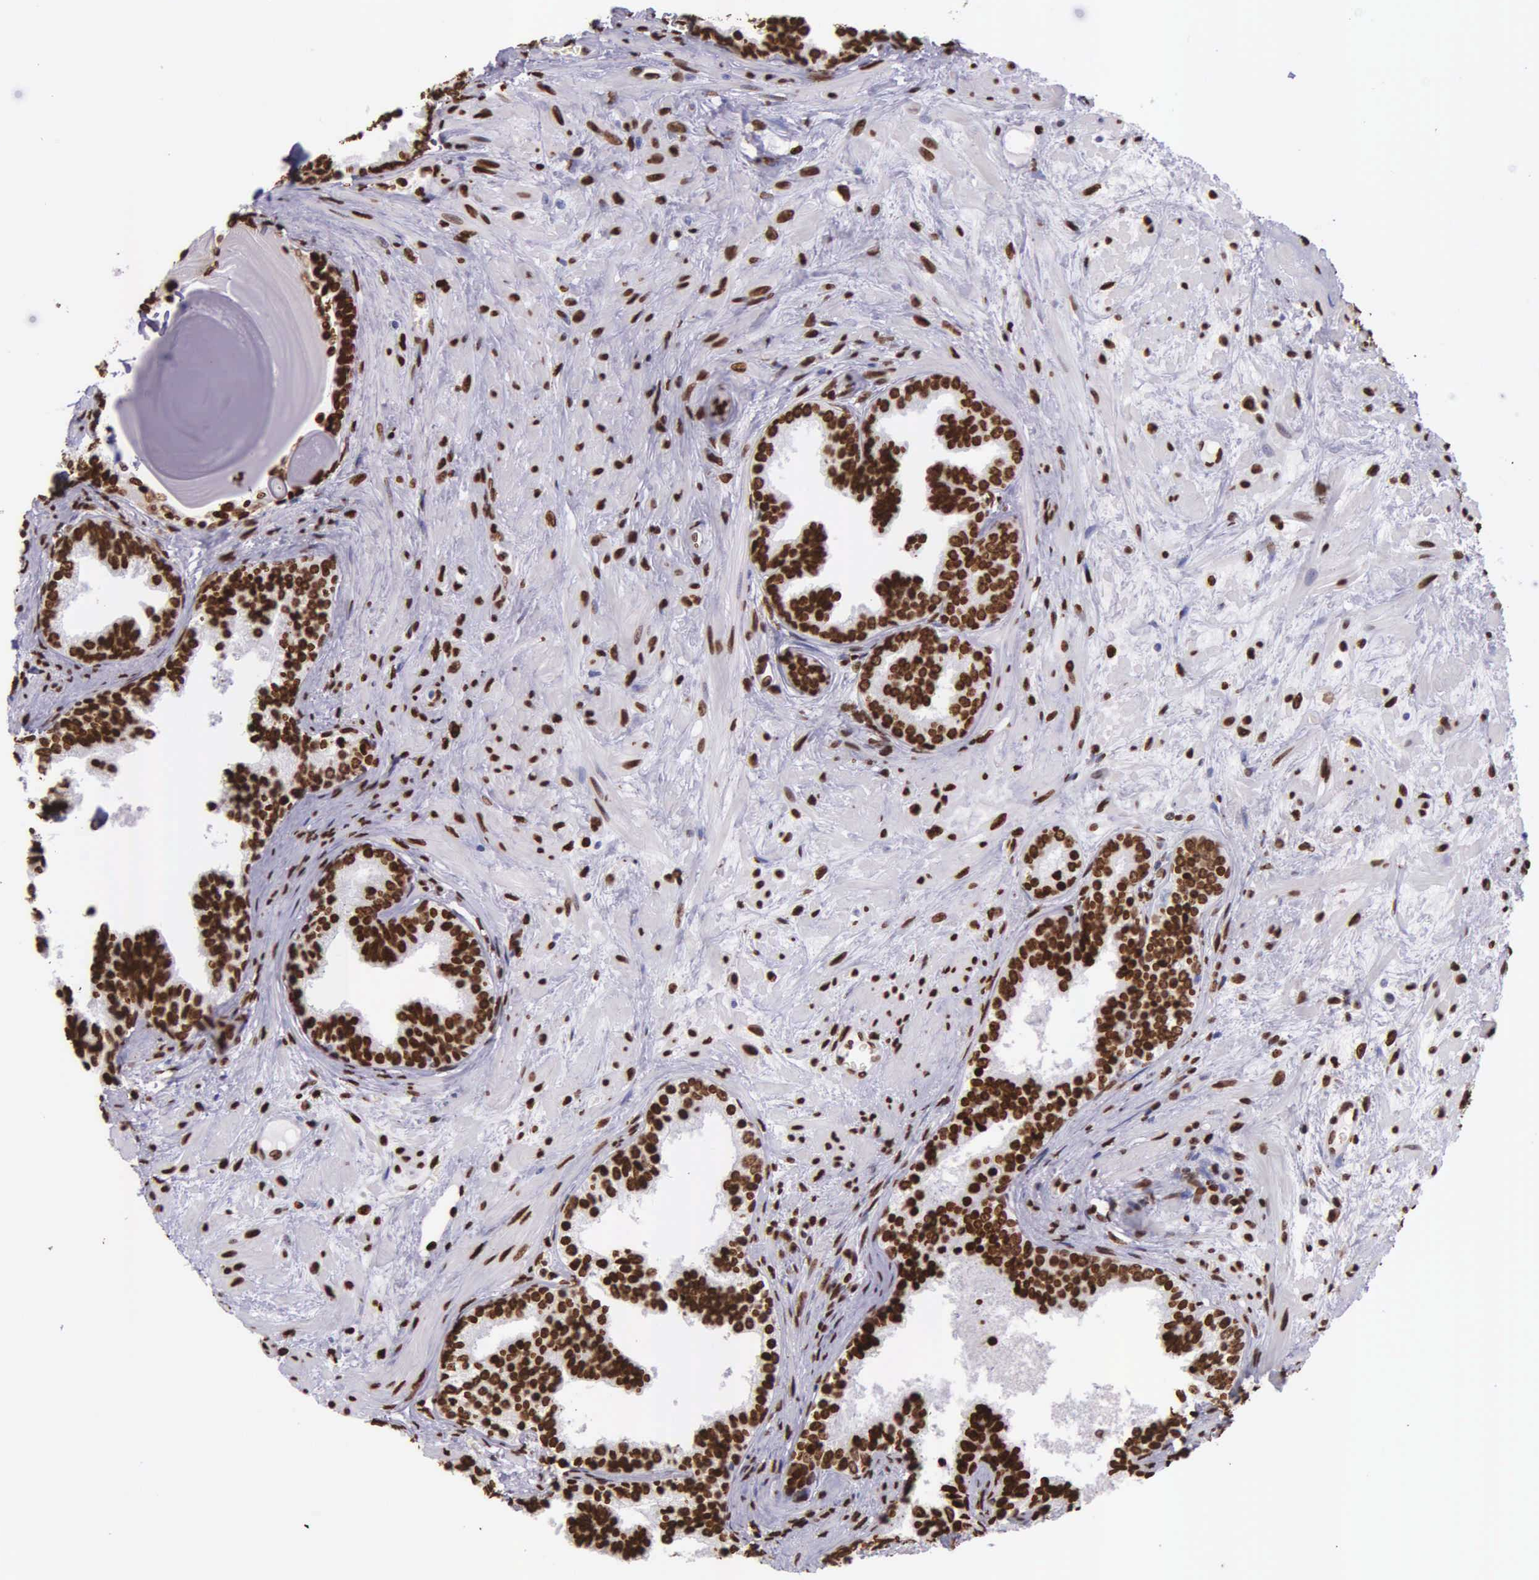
{"staining": {"intensity": "strong", "quantity": ">75%", "location": "nuclear"}, "tissue": "prostate", "cell_type": "Glandular cells", "image_type": "normal", "snomed": [{"axis": "morphology", "description": "Normal tissue, NOS"}, {"axis": "topography", "description": "Prostate"}], "caption": "Immunohistochemical staining of benign human prostate demonstrates high levels of strong nuclear positivity in about >75% of glandular cells.", "gene": "H1", "patient": {"sex": "male", "age": 65}}